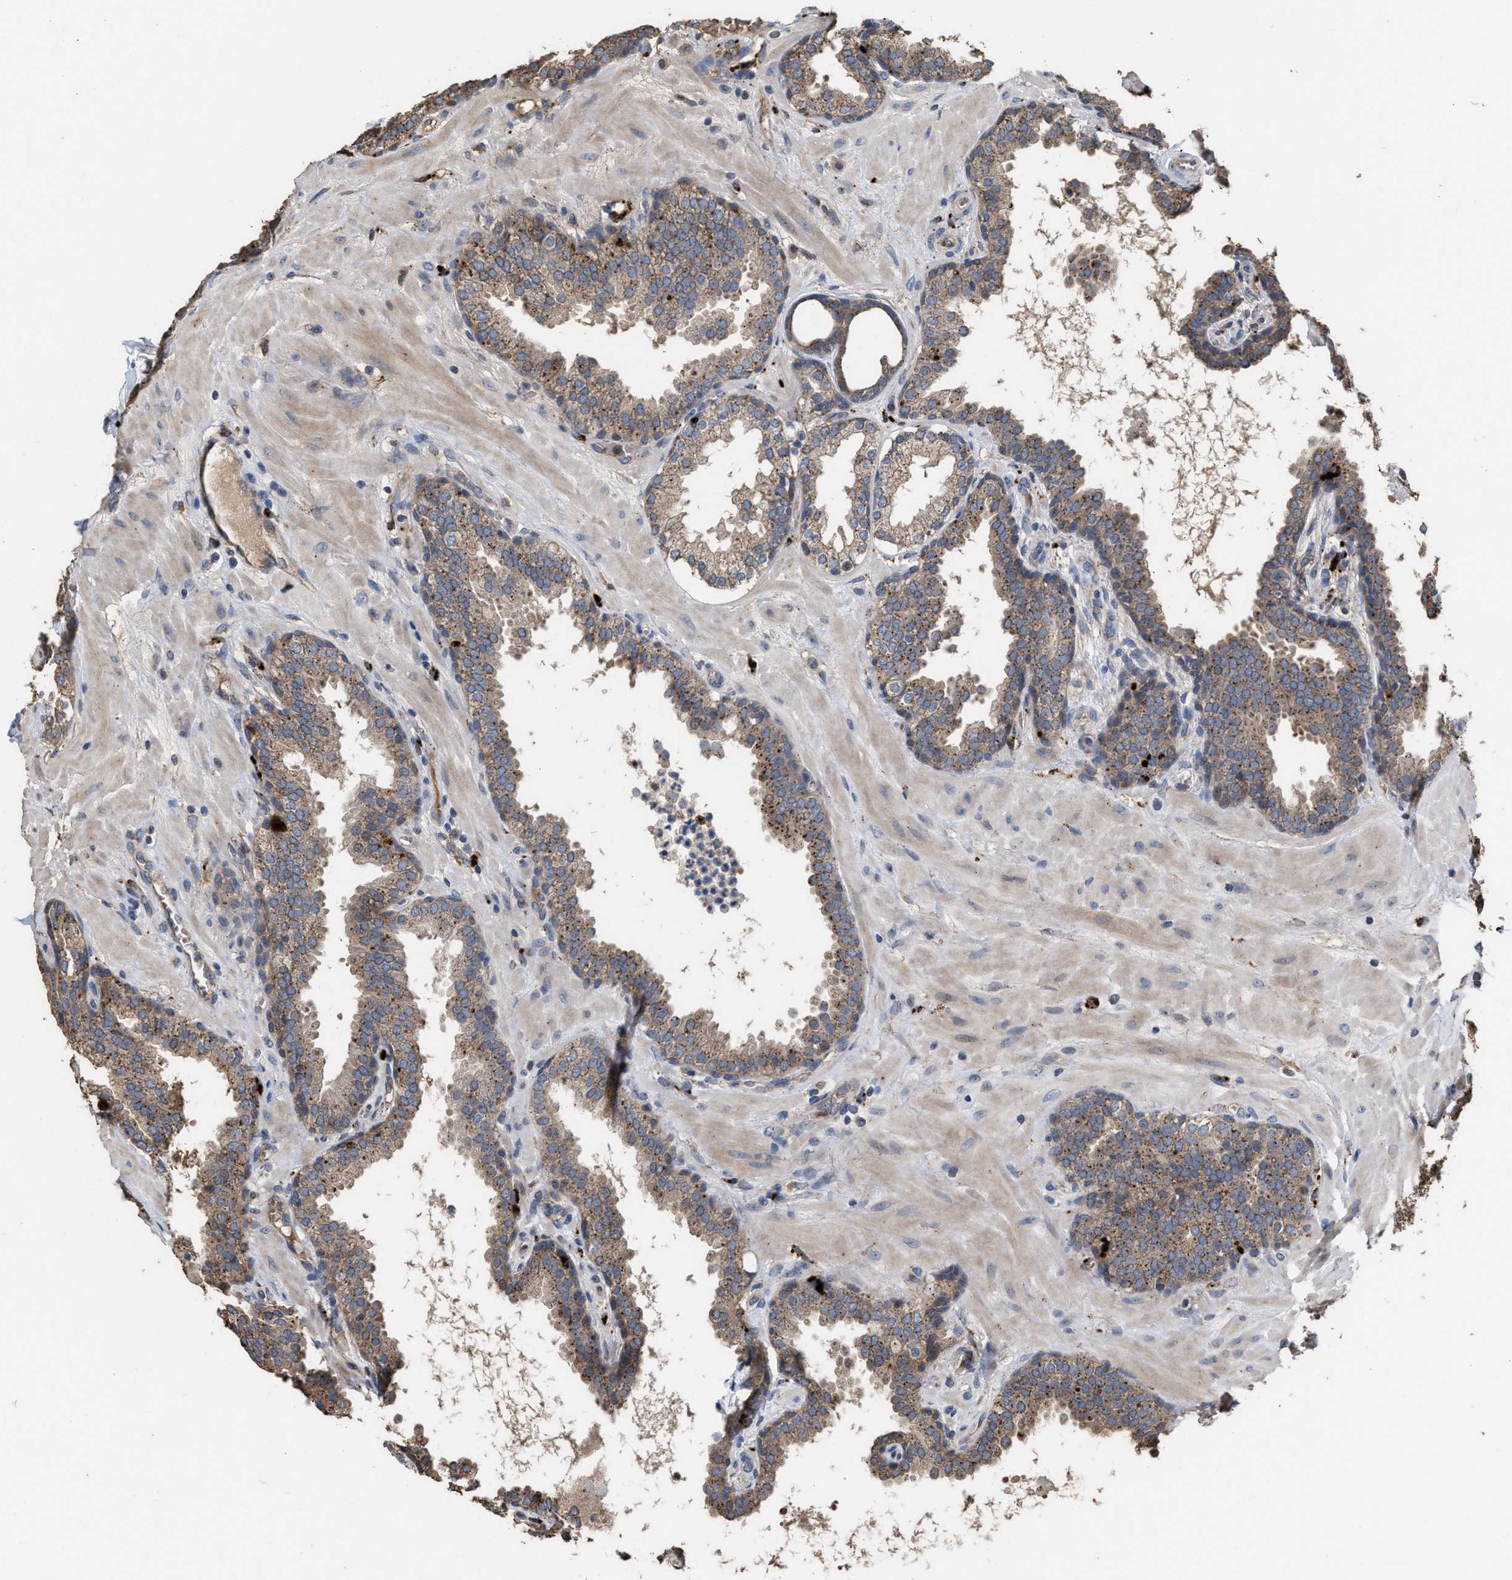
{"staining": {"intensity": "moderate", "quantity": ">75%", "location": "cytoplasmic/membranous"}, "tissue": "prostate", "cell_type": "Glandular cells", "image_type": "normal", "snomed": [{"axis": "morphology", "description": "Normal tissue, NOS"}, {"axis": "topography", "description": "Prostate"}], "caption": "IHC photomicrograph of unremarkable human prostate stained for a protein (brown), which reveals medium levels of moderate cytoplasmic/membranous expression in about >75% of glandular cells.", "gene": "ELMO3", "patient": {"sex": "male", "age": 51}}